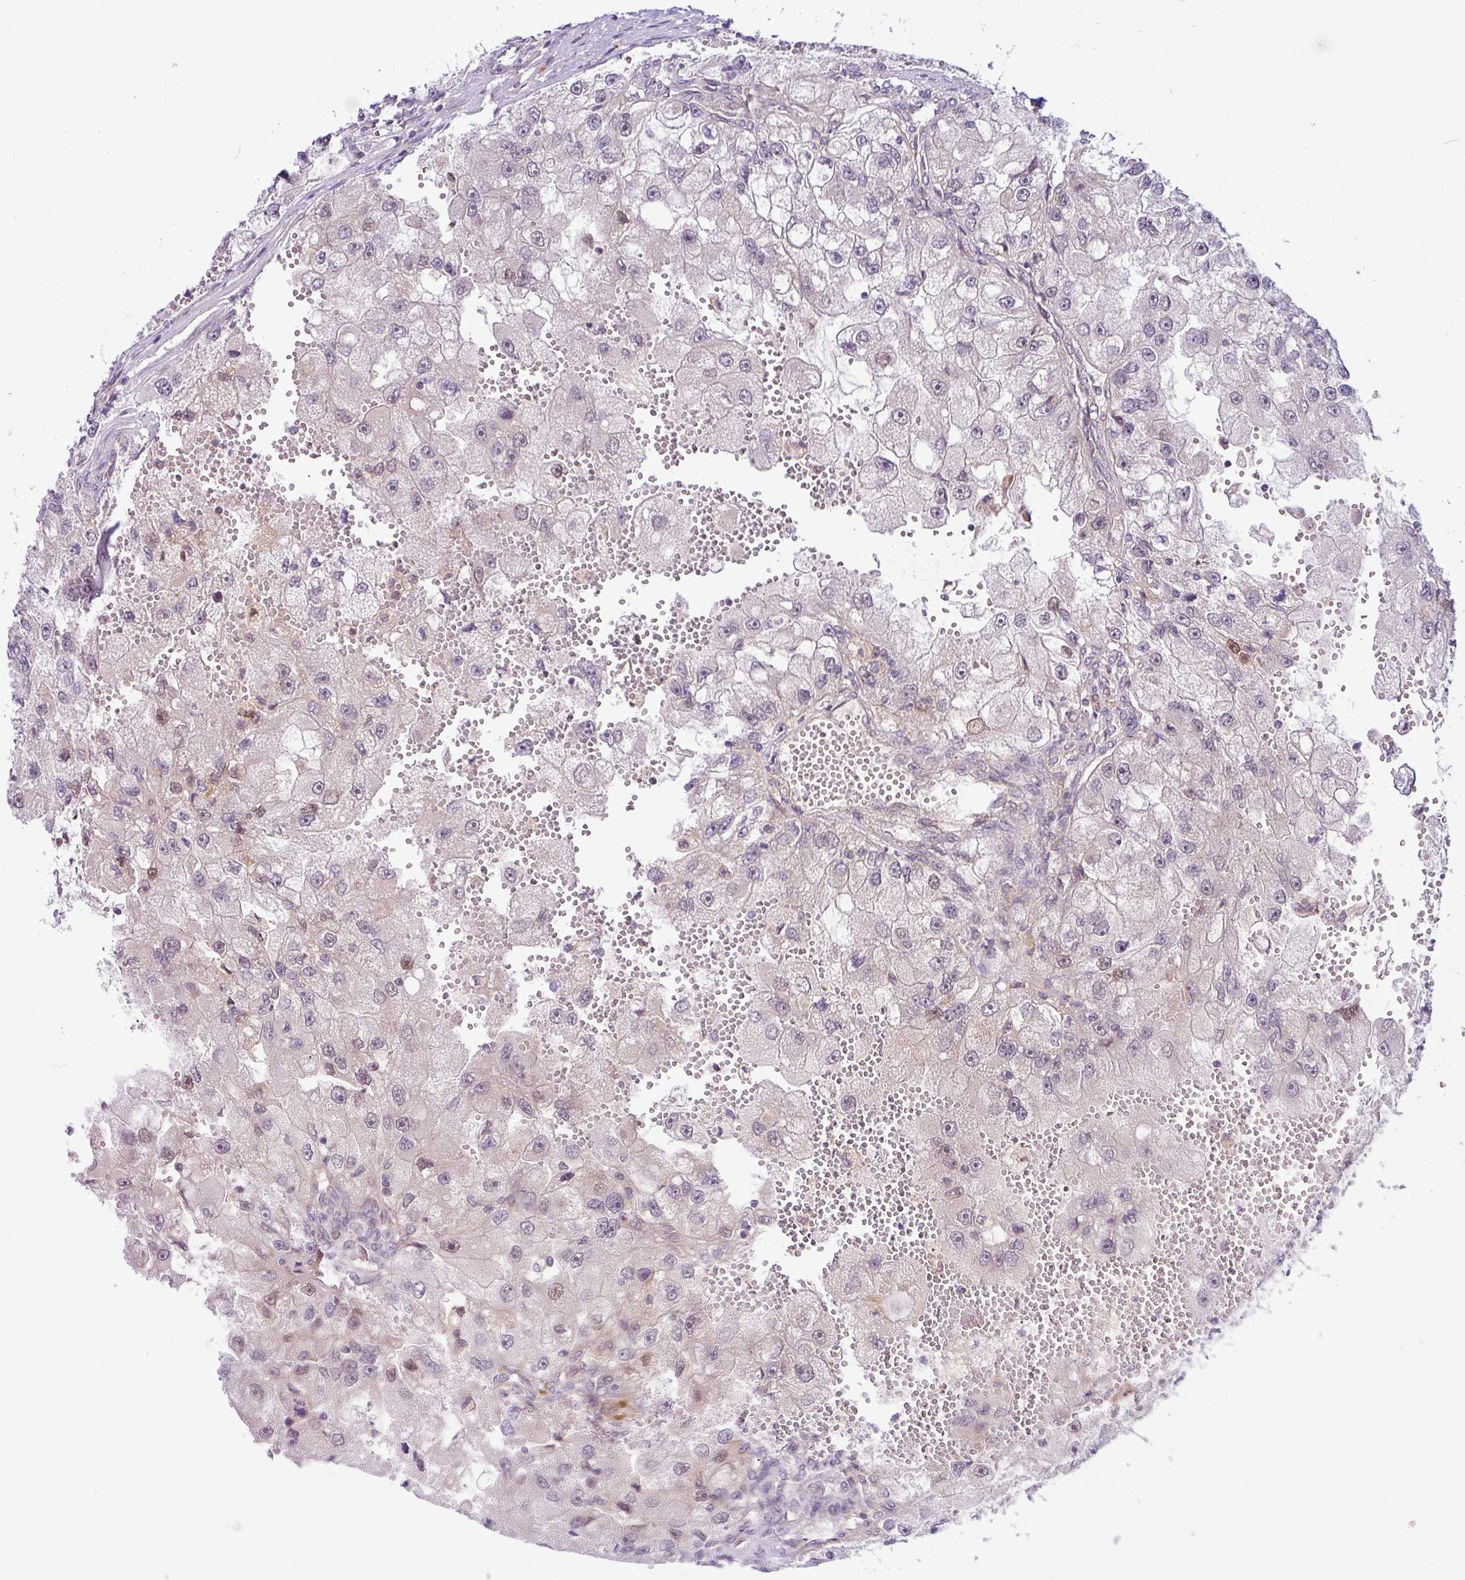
{"staining": {"intensity": "weak", "quantity": "<25%", "location": "nuclear"}, "tissue": "renal cancer", "cell_type": "Tumor cells", "image_type": "cancer", "snomed": [{"axis": "morphology", "description": "Adenocarcinoma, NOS"}, {"axis": "topography", "description": "Kidney"}], "caption": "The IHC photomicrograph has no significant expression in tumor cells of renal adenocarcinoma tissue.", "gene": "NDUFB2", "patient": {"sex": "male", "age": 63}}